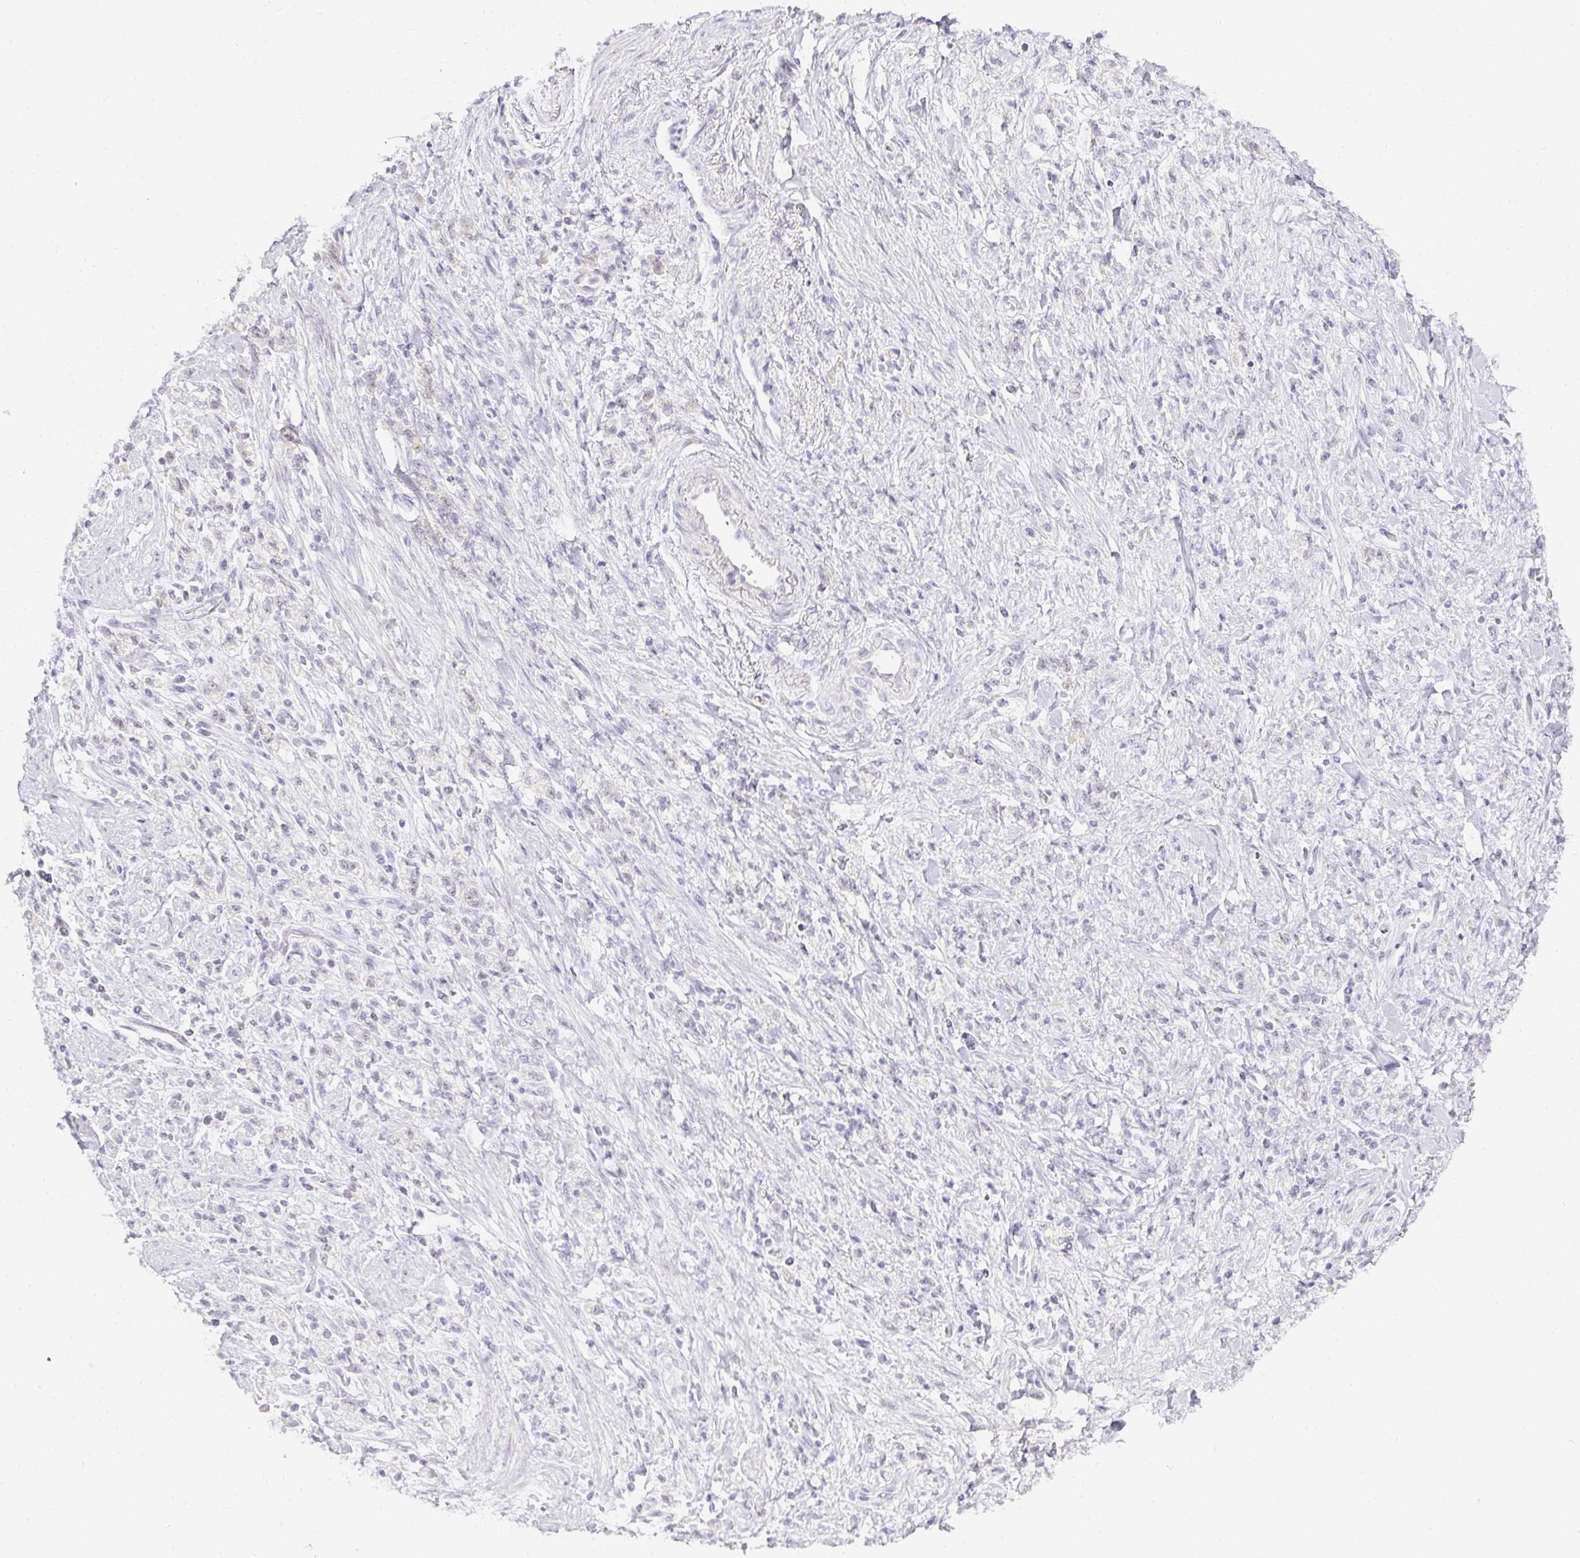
{"staining": {"intensity": "negative", "quantity": "none", "location": "none"}, "tissue": "stomach cancer", "cell_type": "Tumor cells", "image_type": "cancer", "snomed": [{"axis": "morphology", "description": "Adenocarcinoma, NOS"}, {"axis": "topography", "description": "Stomach"}], "caption": "Tumor cells are negative for brown protein staining in adenocarcinoma (stomach).", "gene": "ACAN", "patient": {"sex": "male", "age": 77}}